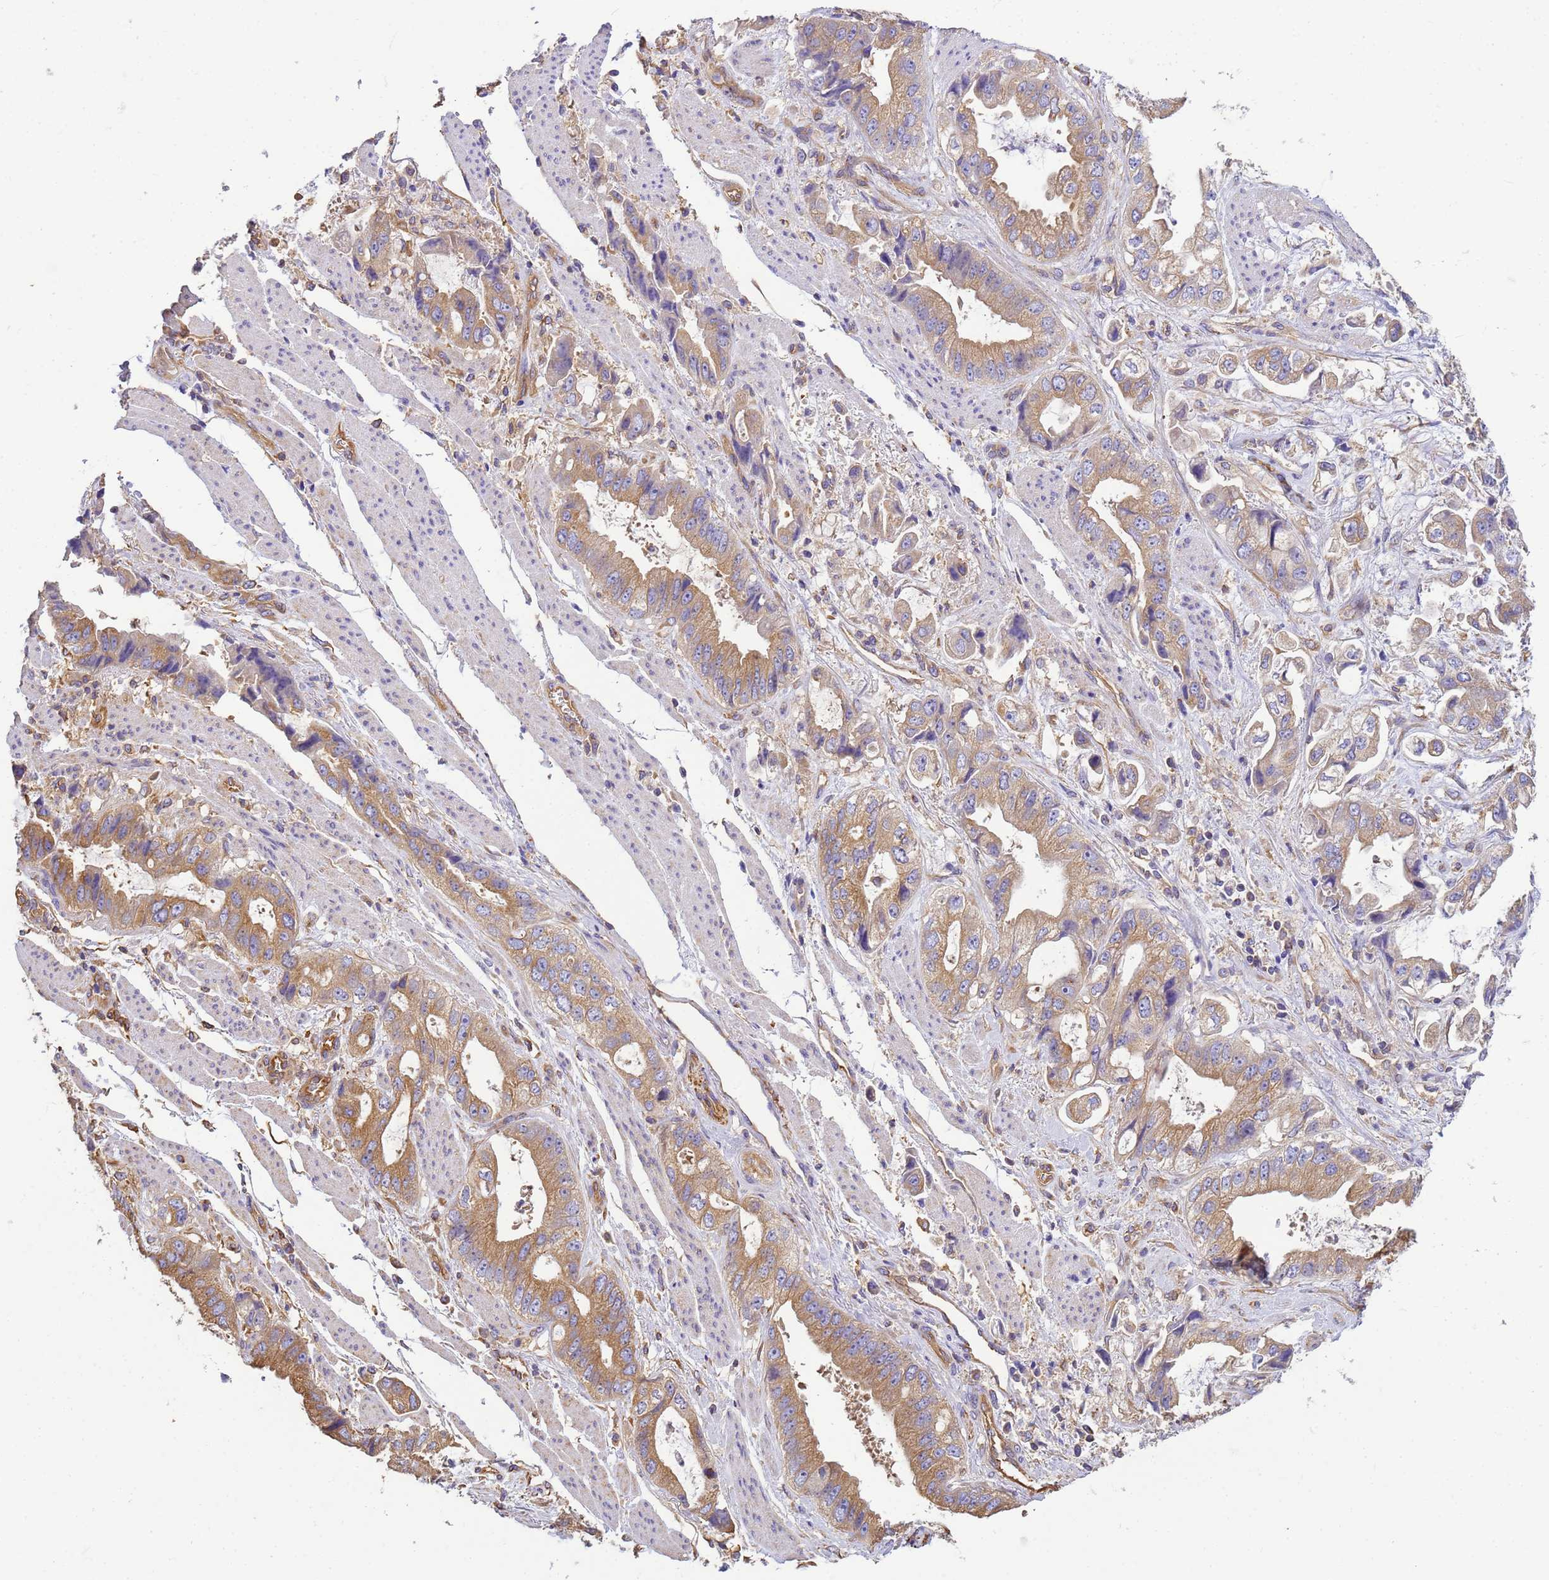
{"staining": {"intensity": "moderate", "quantity": ">75%", "location": "cytoplasmic/membranous"}, "tissue": "stomach cancer", "cell_type": "Tumor cells", "image_type": "cancer", "snomed": [{"axis": "morphology", "description": "Adenocarcinoma, NOS"}, {"axis": "topography", "description": "Stomach"}], "caption": "IHC image of human stomach cancer (adenocarcinoma) stained for a protein (brown), which displays medium levels of moderate cytoplasmic/membranous expression in about >75% of tumor cells.", "gene": "TUBB1", "patient": {"sex": "male", "age": 62}}